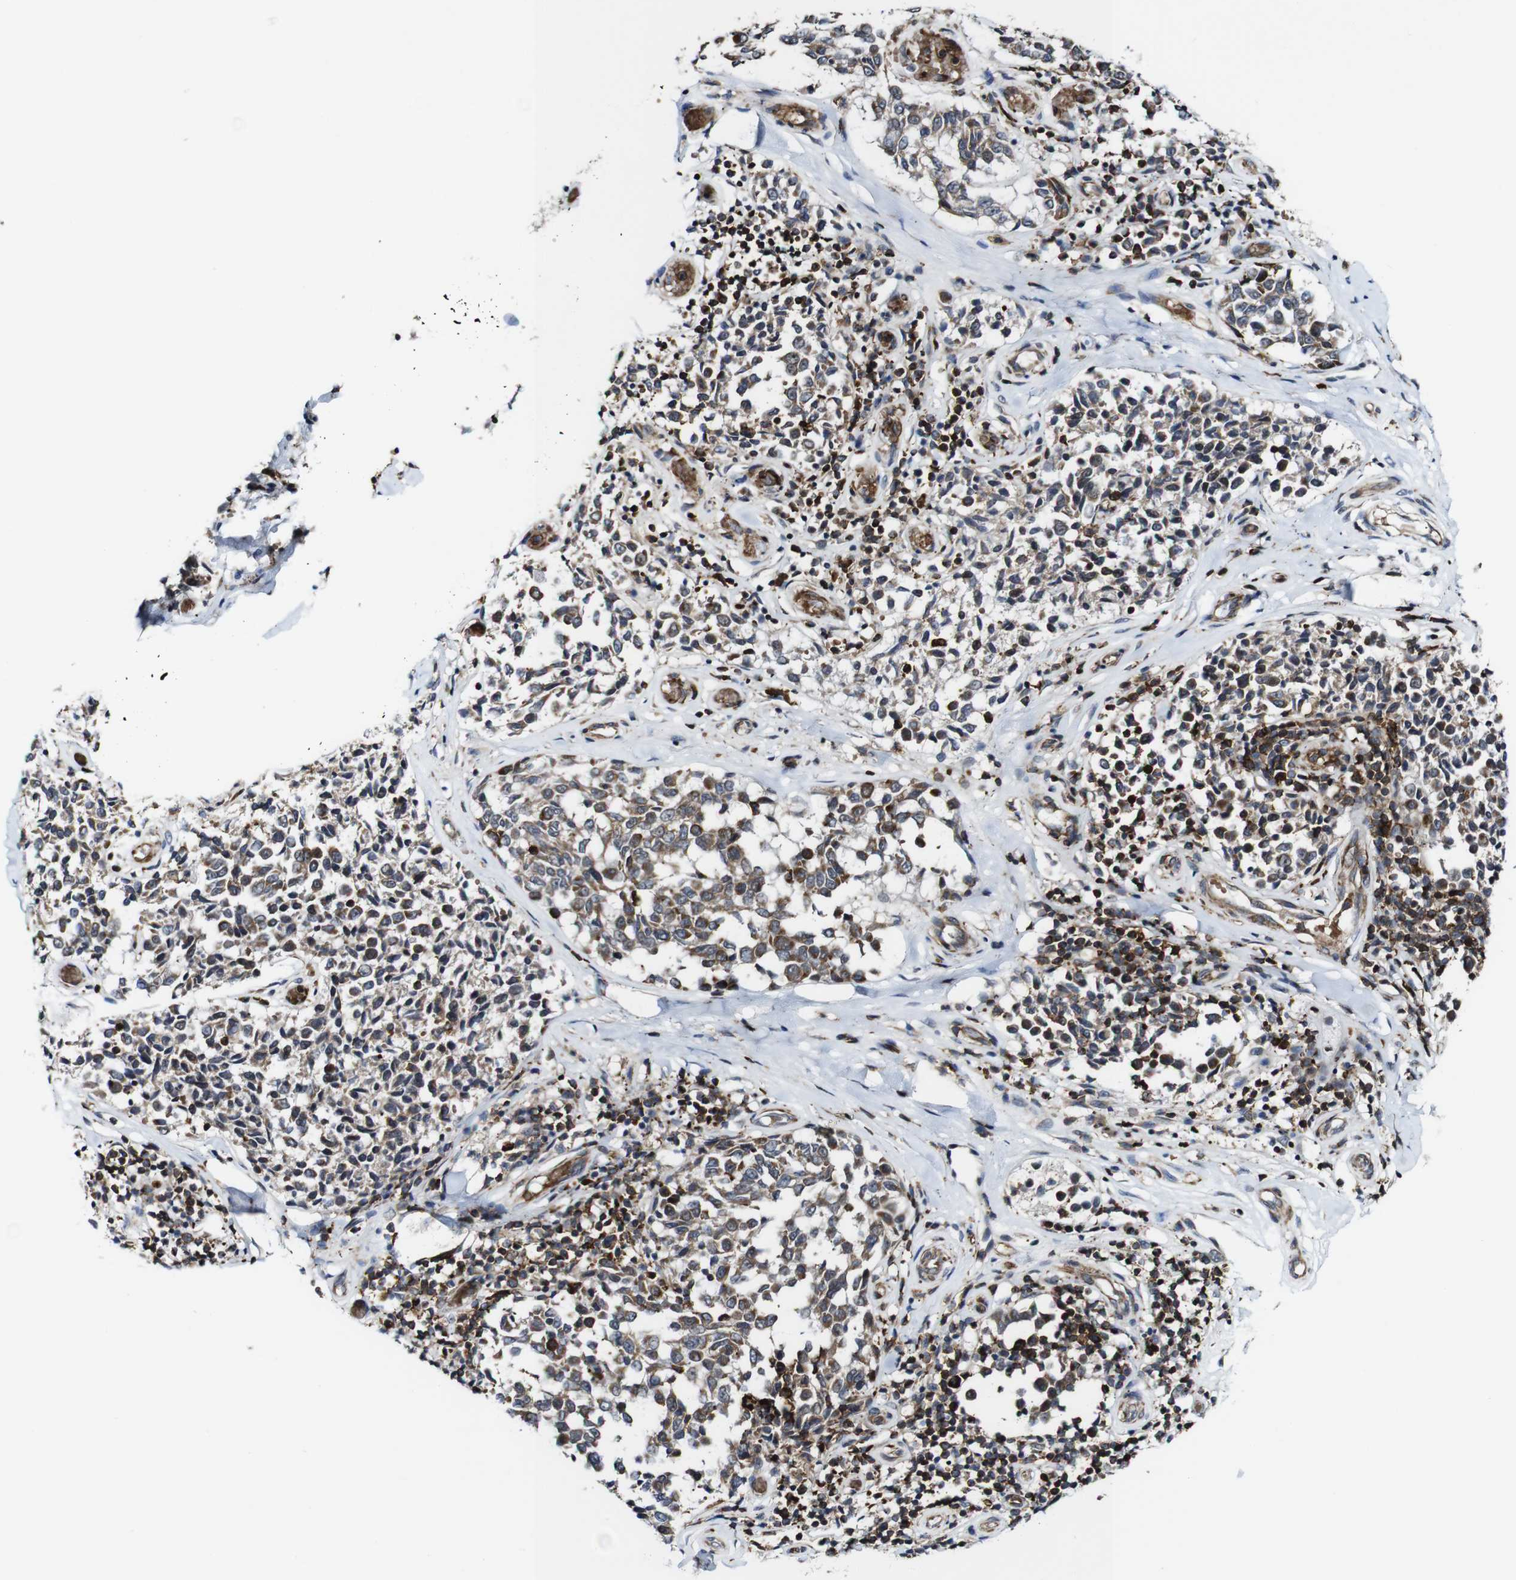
{"staining": {"intensity": "moderate", "quantity": ">75%", "location": "cytoplasmic/membranous"}, "tissue": "melanoma", "cell_type": "Tumor cells", "image_type": "cancer", "snomed": [{"axis": "morphology", "description": "Malignant melanoma, NOS"}, {"axis": "topography", "description": "Skin"}], "caption": "Protein analysis of melanoma tissue exhibits moderate cytoplasmic/membranous positivity in approximately >75% of tumor cells.", "gene": "JAK2", "patient": {"sex": "female", "age": 64}}